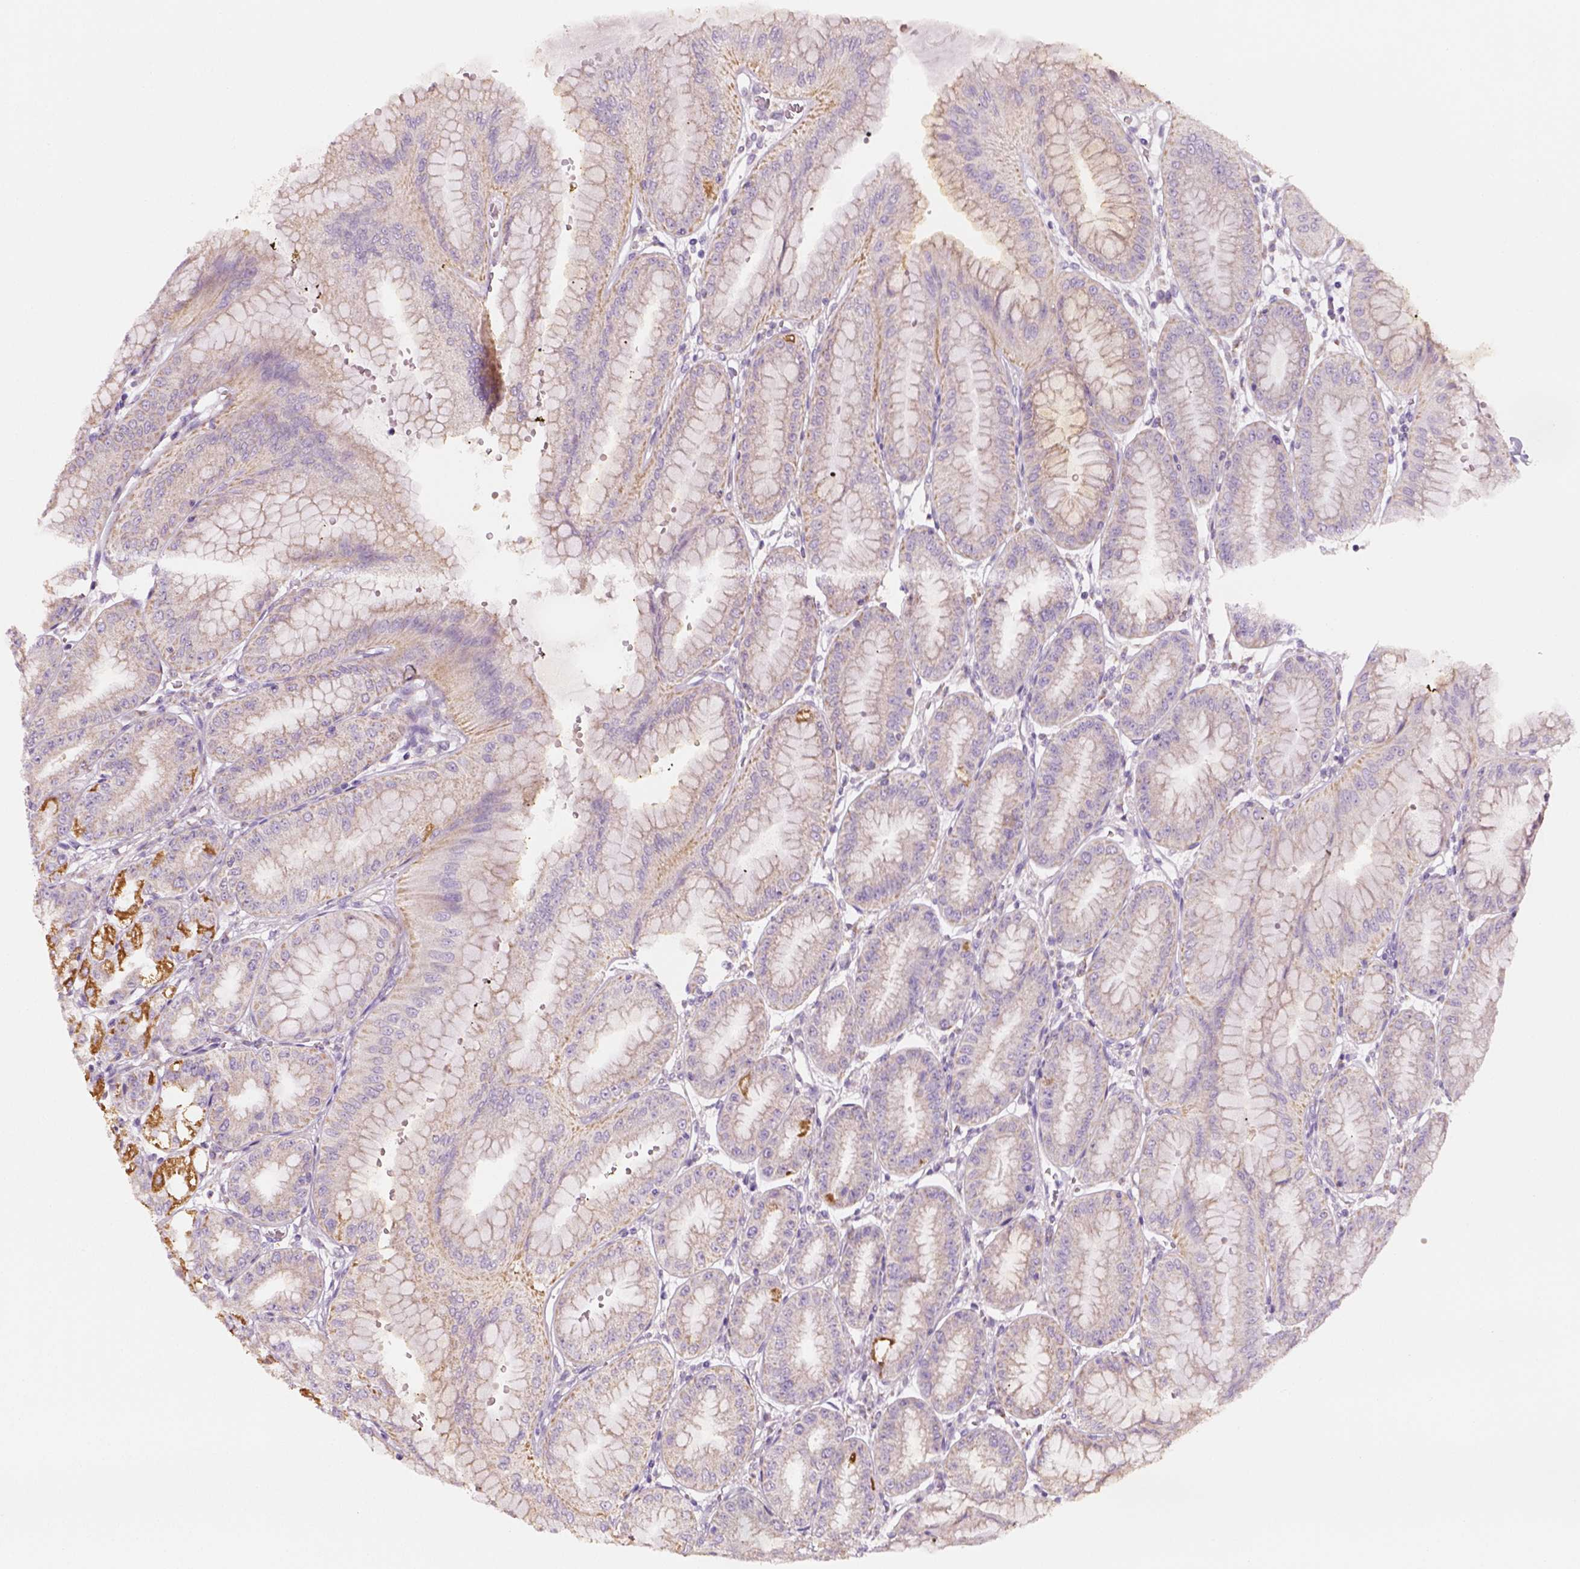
{"staining": {"intensity": "moderate", "quantity": "25%-75%", "location": "cytoplasmic/membranous"}, "tissue": "stomach", "cell_type": "Glandular cells", "image_type": "normal", "snomed": [{"axis": "morphology", "description": "Normal tissue, NOS"}, {"axis": "topography", "description": "Stomach, lower"}], "caption": "Stomach stained with a brown dye demonstrates moderate cytoplasmic/membranous positive positivity in about 25%-75% of glandular cells.", "gene": "AWAT2", "patient": {"sex": "male", "age": 71}}